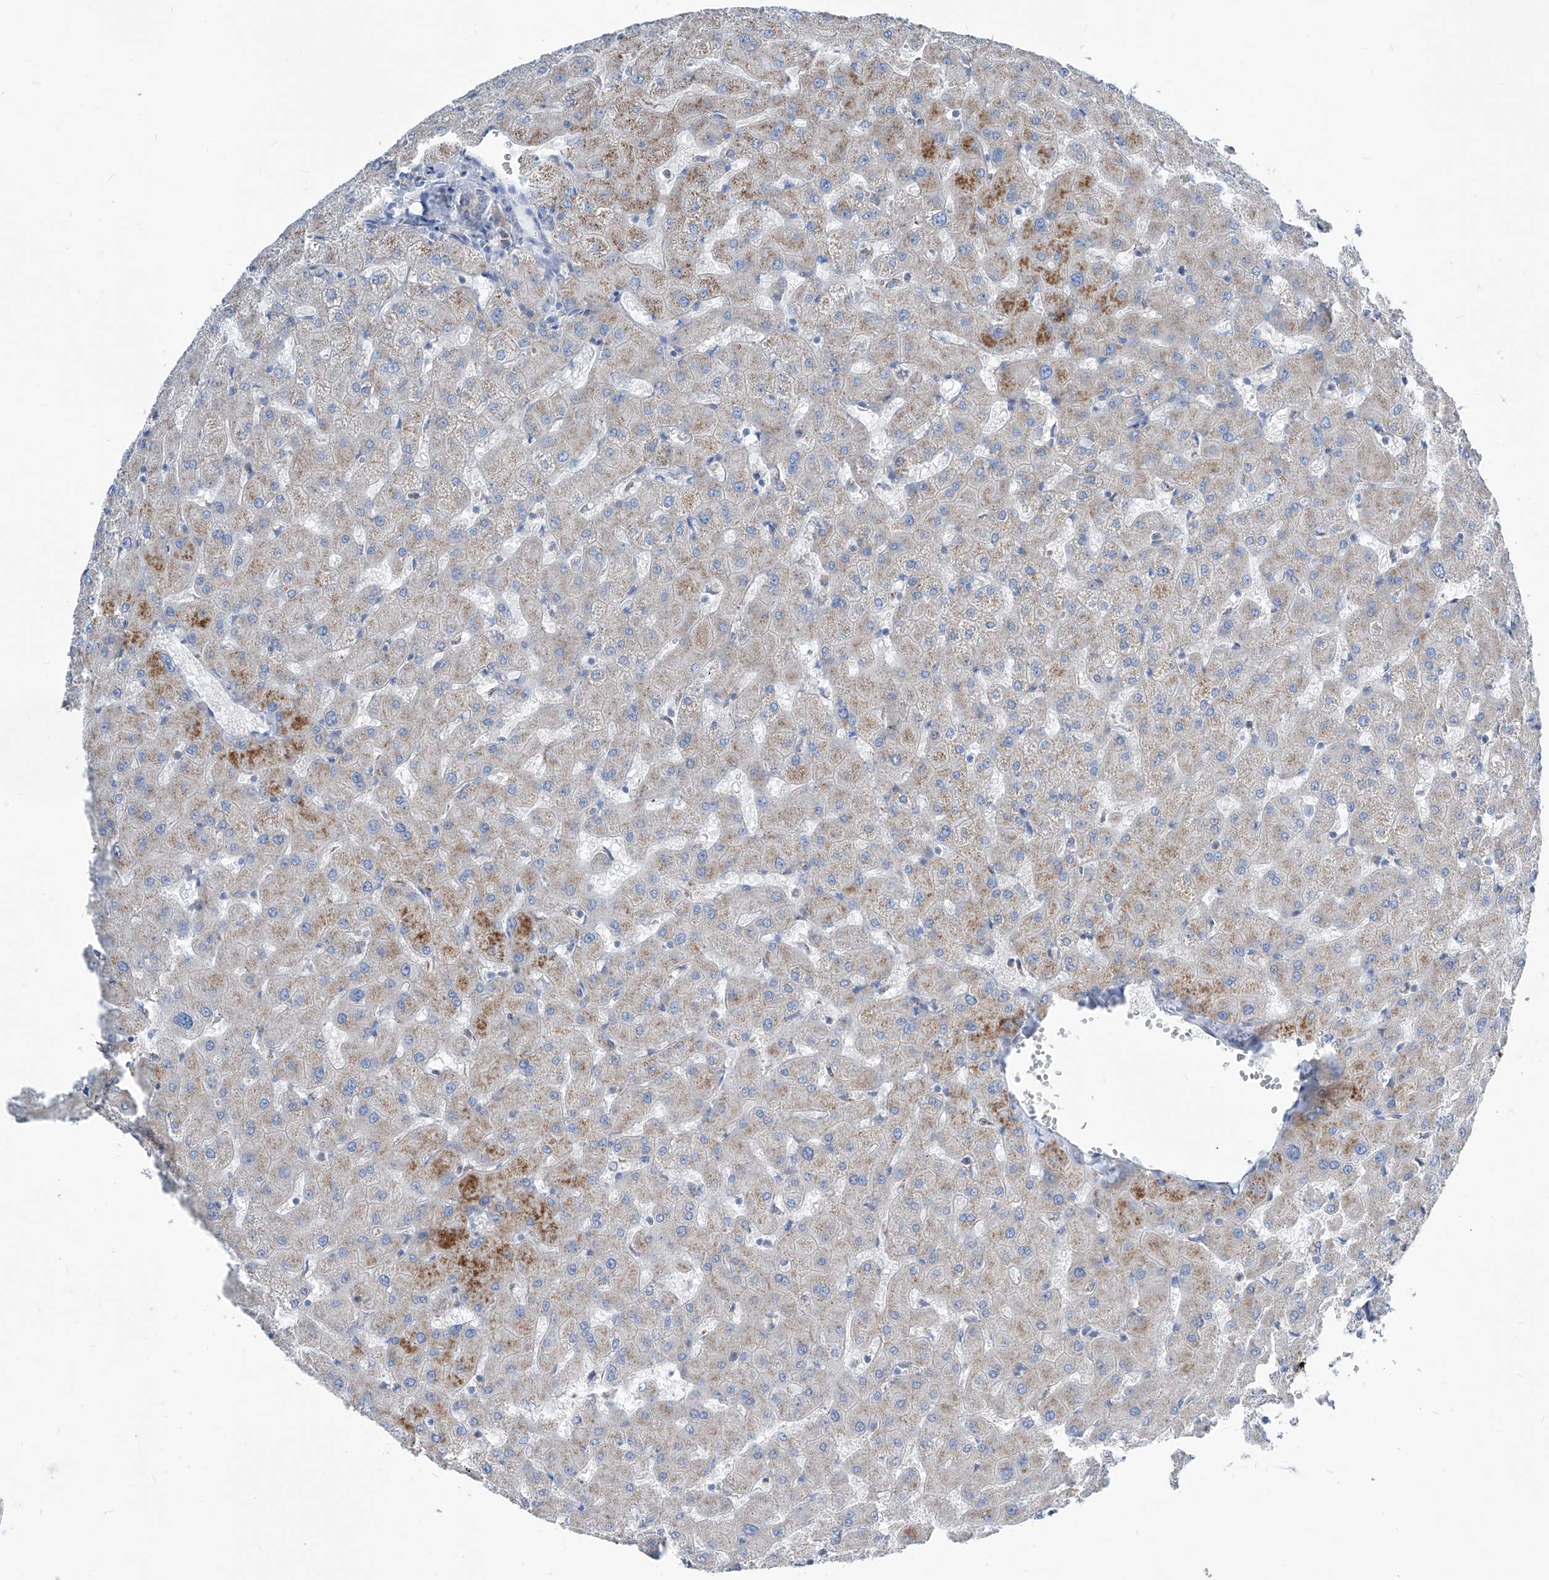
{"staining": {"intensity": "weak", "quantity": "<25%", "location": "cytoplasmic/membranous"}, "tissue": "liver", "cell_type": "Cholangiocytes", "image_type": "normal", "snomed": [{"axis": "morphology", "description": "Normal tissue, NOS"}, {"axis": "topography", "description": "Liver"}], "caption": "DAB immunohistochemical staining of normal human liver reveals no significant positivity in cholangiocytes.", "gene": "AGPS", "patient": {"sex": "female", "age": 63}}